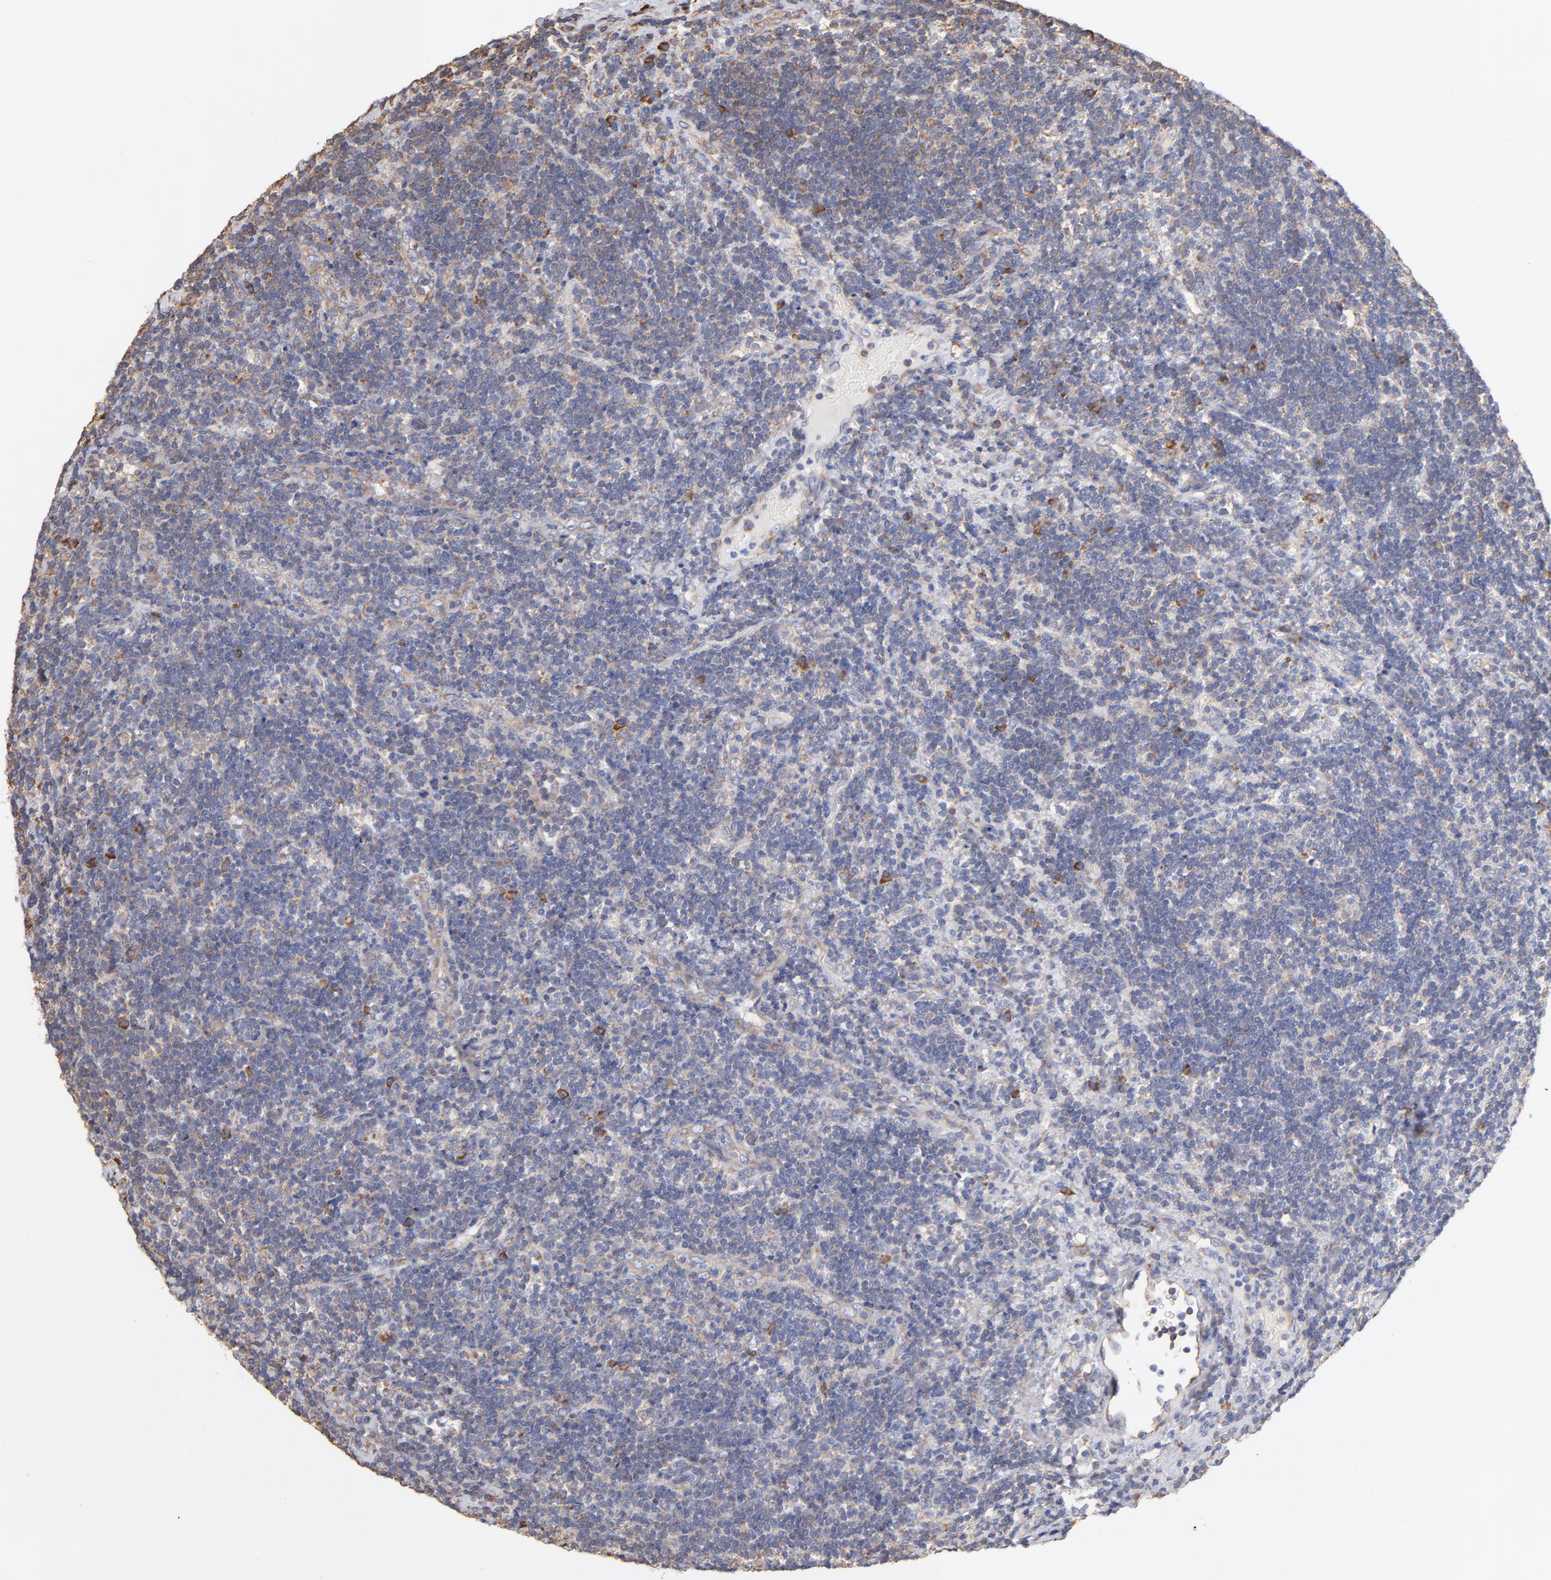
{"staining": {"intensity": "moderate", "quantity": "<25%", "location": "cytoplasmic/membranous"}, "tissue": "lymphoma", "cell_type": "Tumor cells", "image_type": "cancer", "snomed": [{"axis": "morphology", "description": "Malignant lymphoma, non-Hodgkin's type, Low grade"}, {"axis": "topography", "description": "Lymph node"}], "caption": "Immunohistochemistry (IHC) (DAB (3,3'-diaminobenzidine)) staining of malignant lymphoma, non-Hodgkin's type (low-grade) exhibits moderate cytoplasmic/membranous protein positivity in approximately <25% of tumor cells.", "gene": "RPL9", "patient": {"sex": "male", "age": 70}}